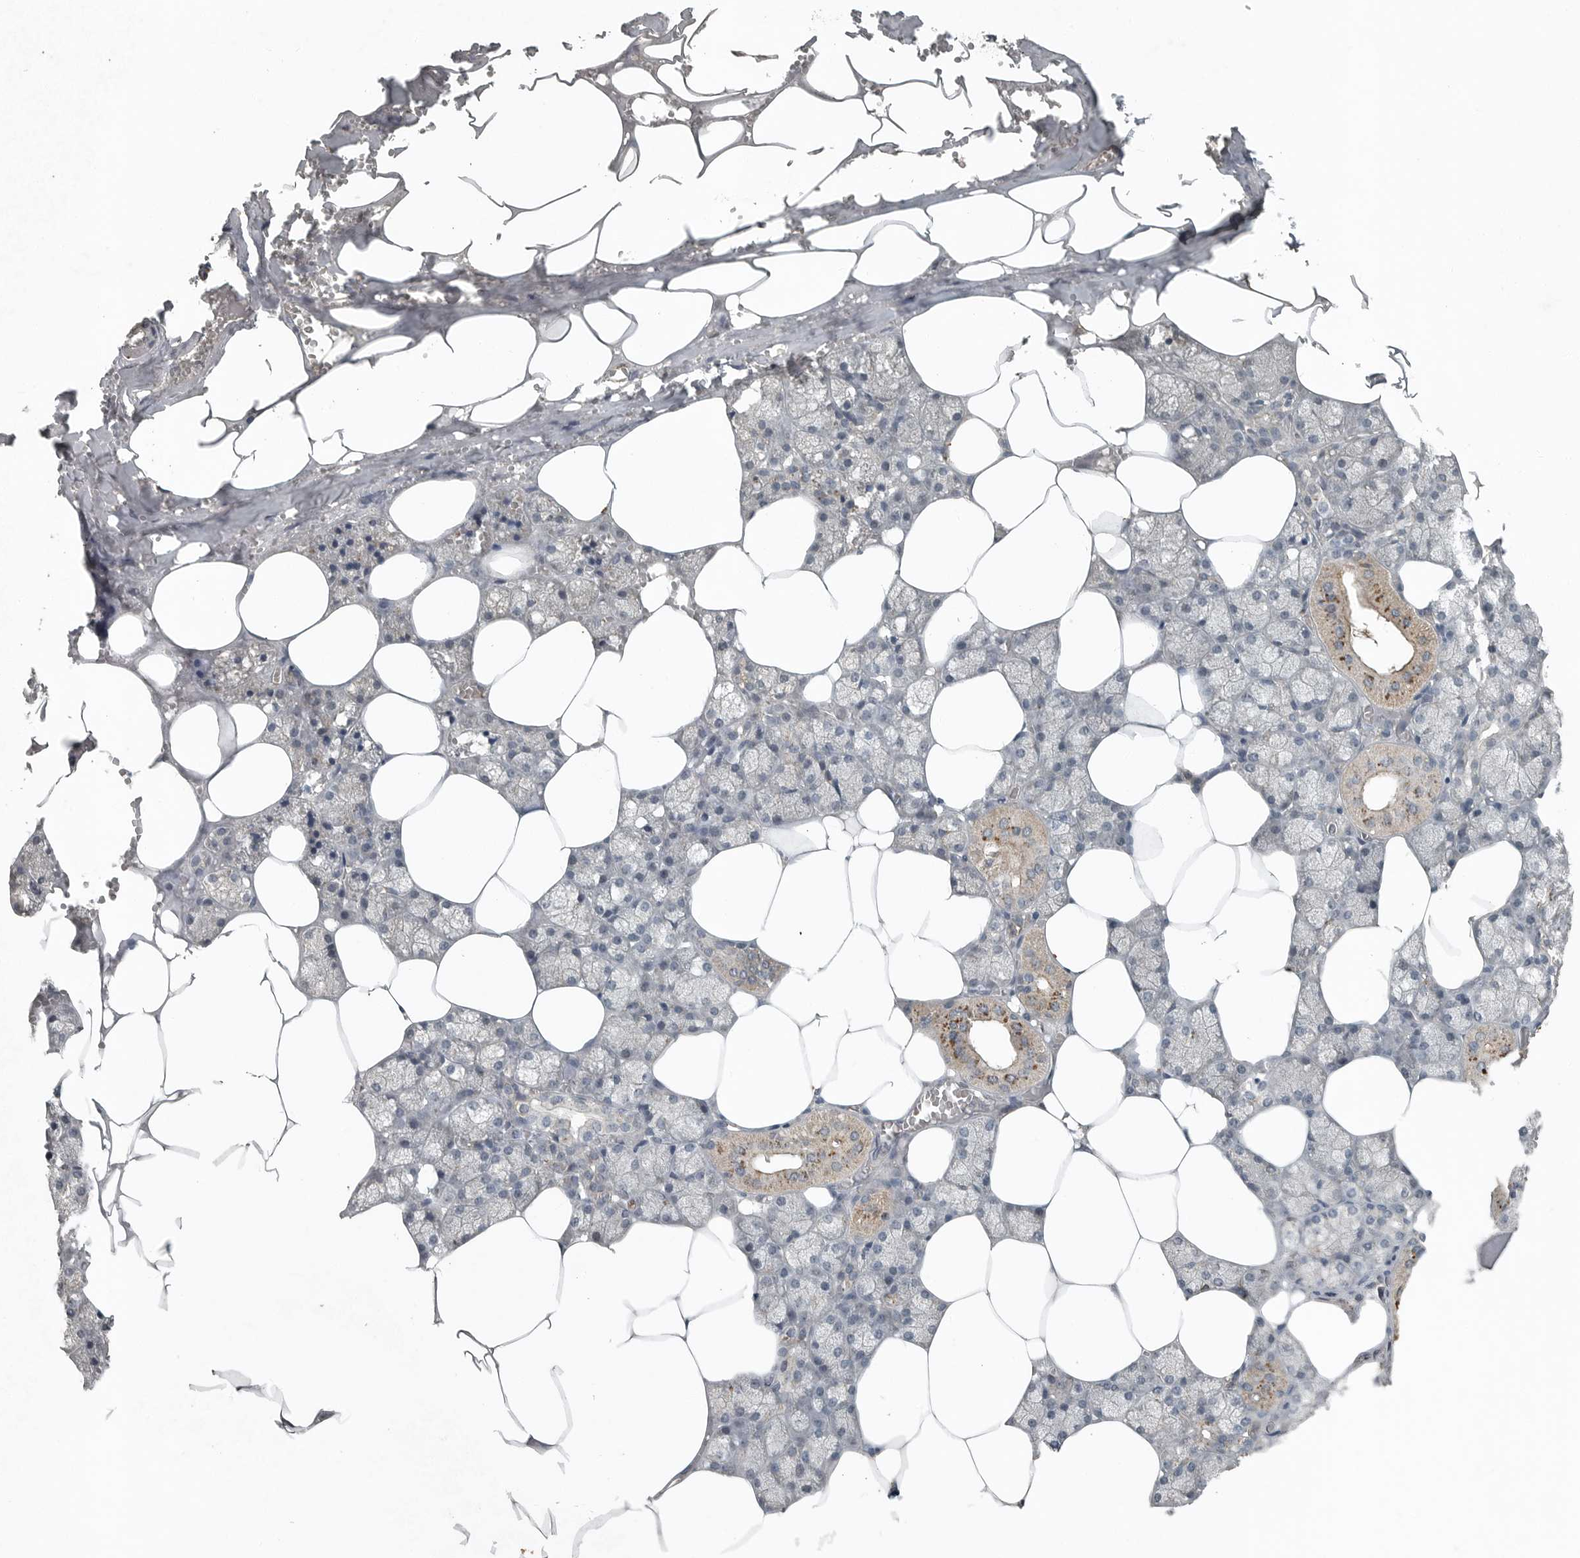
{"staining": {"intensity": "moderate", "quantity": "<25%", "location": "cytoplasmic/membranous"}, "tissue": "salivary gland", "cell_type": "Glandular cells", "image_type": "normal", "snomed": [{"axis": "morphology", "description": "Normal tissue, NOS"}, {"axis": "topography", "description": "Salivary gland"}], "caption": "Moderate cytoplasmic/membranous expression for a protein is seen in about <25% of glandular cells of normal salivary gland using IHC.", "gene": "IL6ST", "patient": {"sex": "male", "age": 62}}